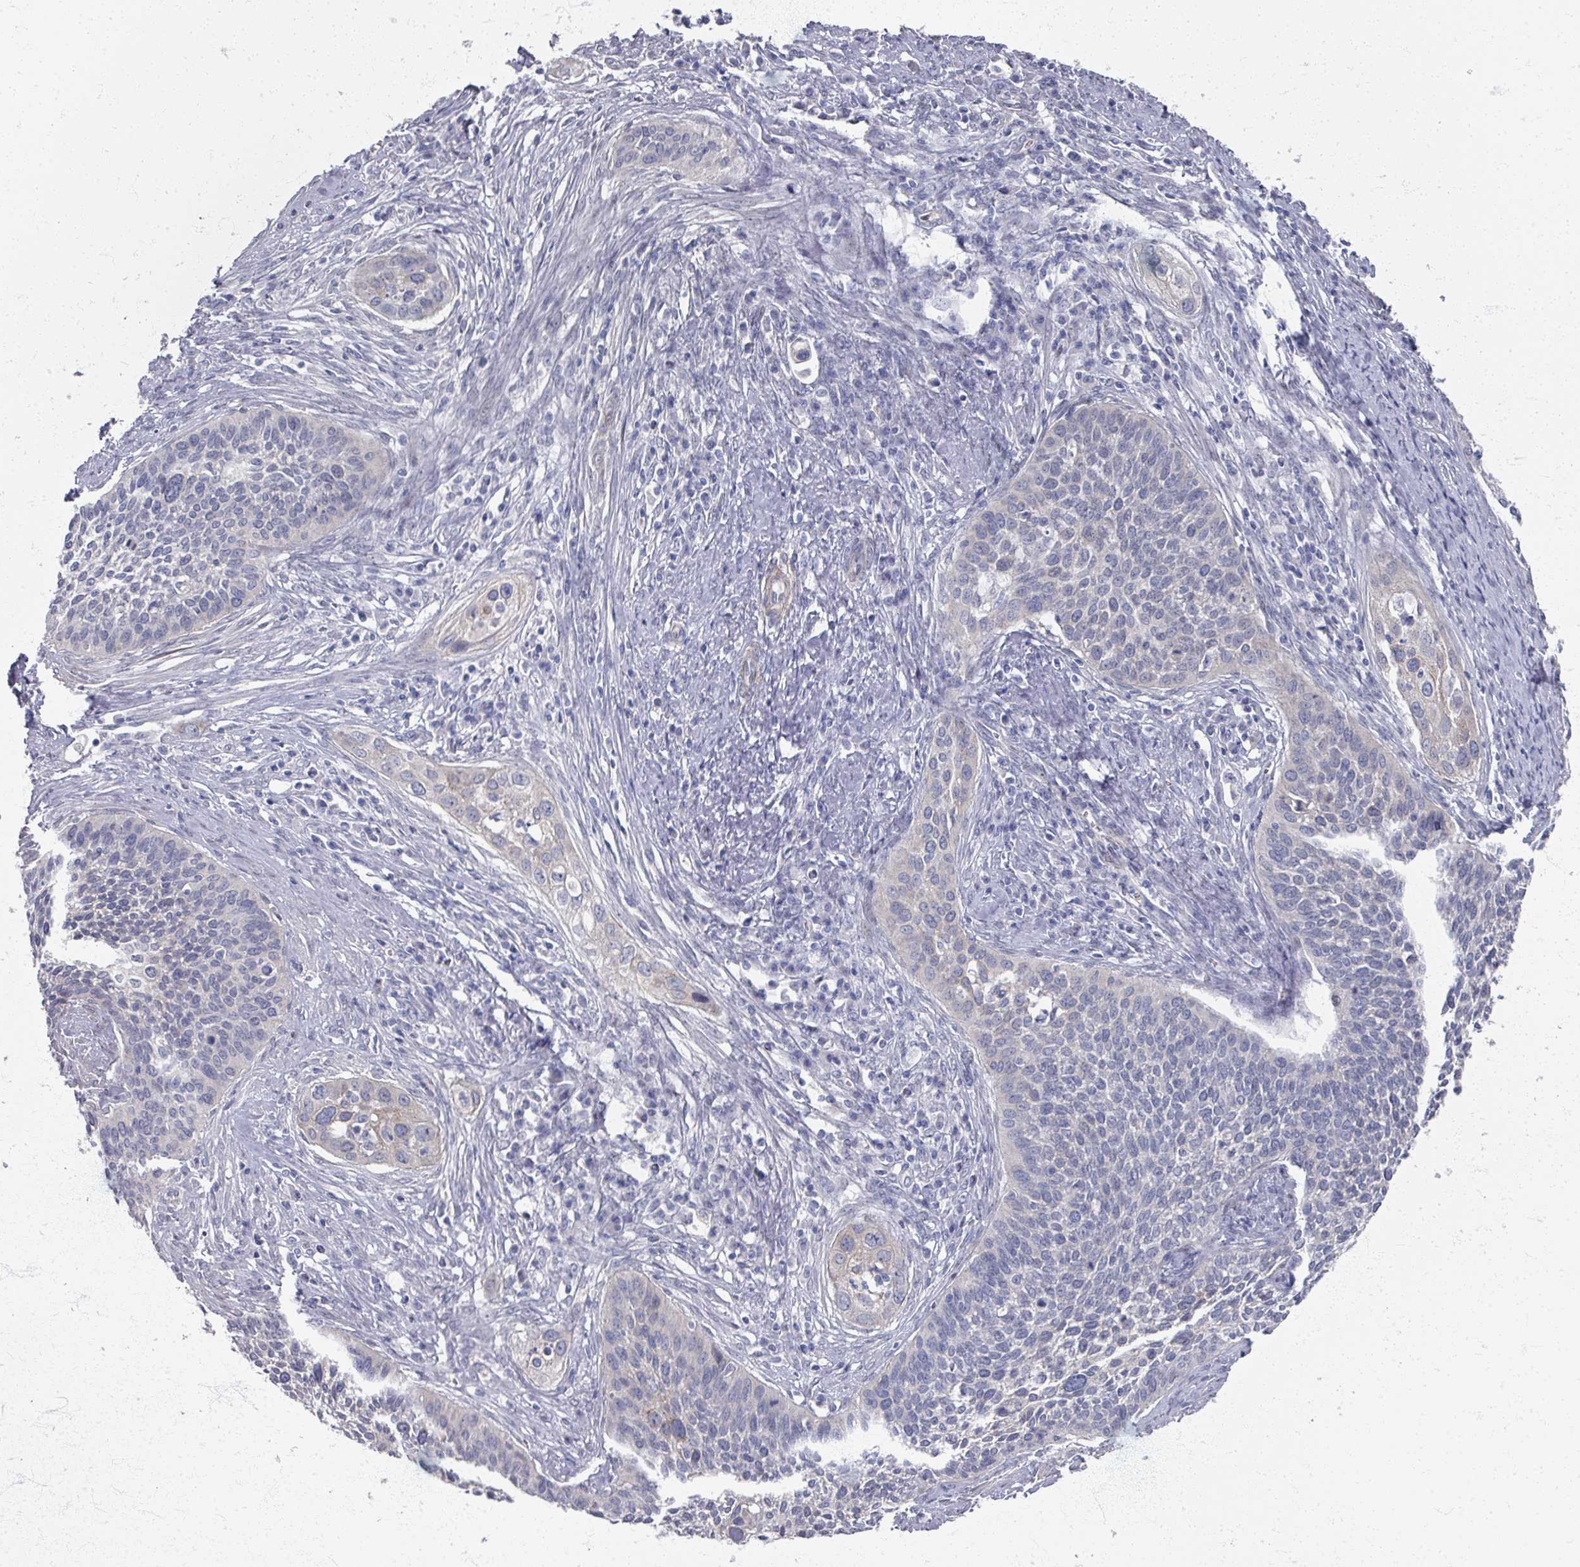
{"staining": {"intensity": "negative", "quantity": "none", "location": "none"}, "tissue": "cervical cancer", "cell_type": "Tumor cells", "image_type": "cancer", "snomed": [{"axis": "morphology", "description": "Squamous cell carcinoma, NOS"}, {"axis": "topography", "description": "Cervix"}], "caption": "This is a micrograph of IHC staining of cervical cancer (squamous cell carcinoma), which shows no expression in tumor cells.", "gene": "TTYH3", "patient": {"sex": "female", "age": 34}}